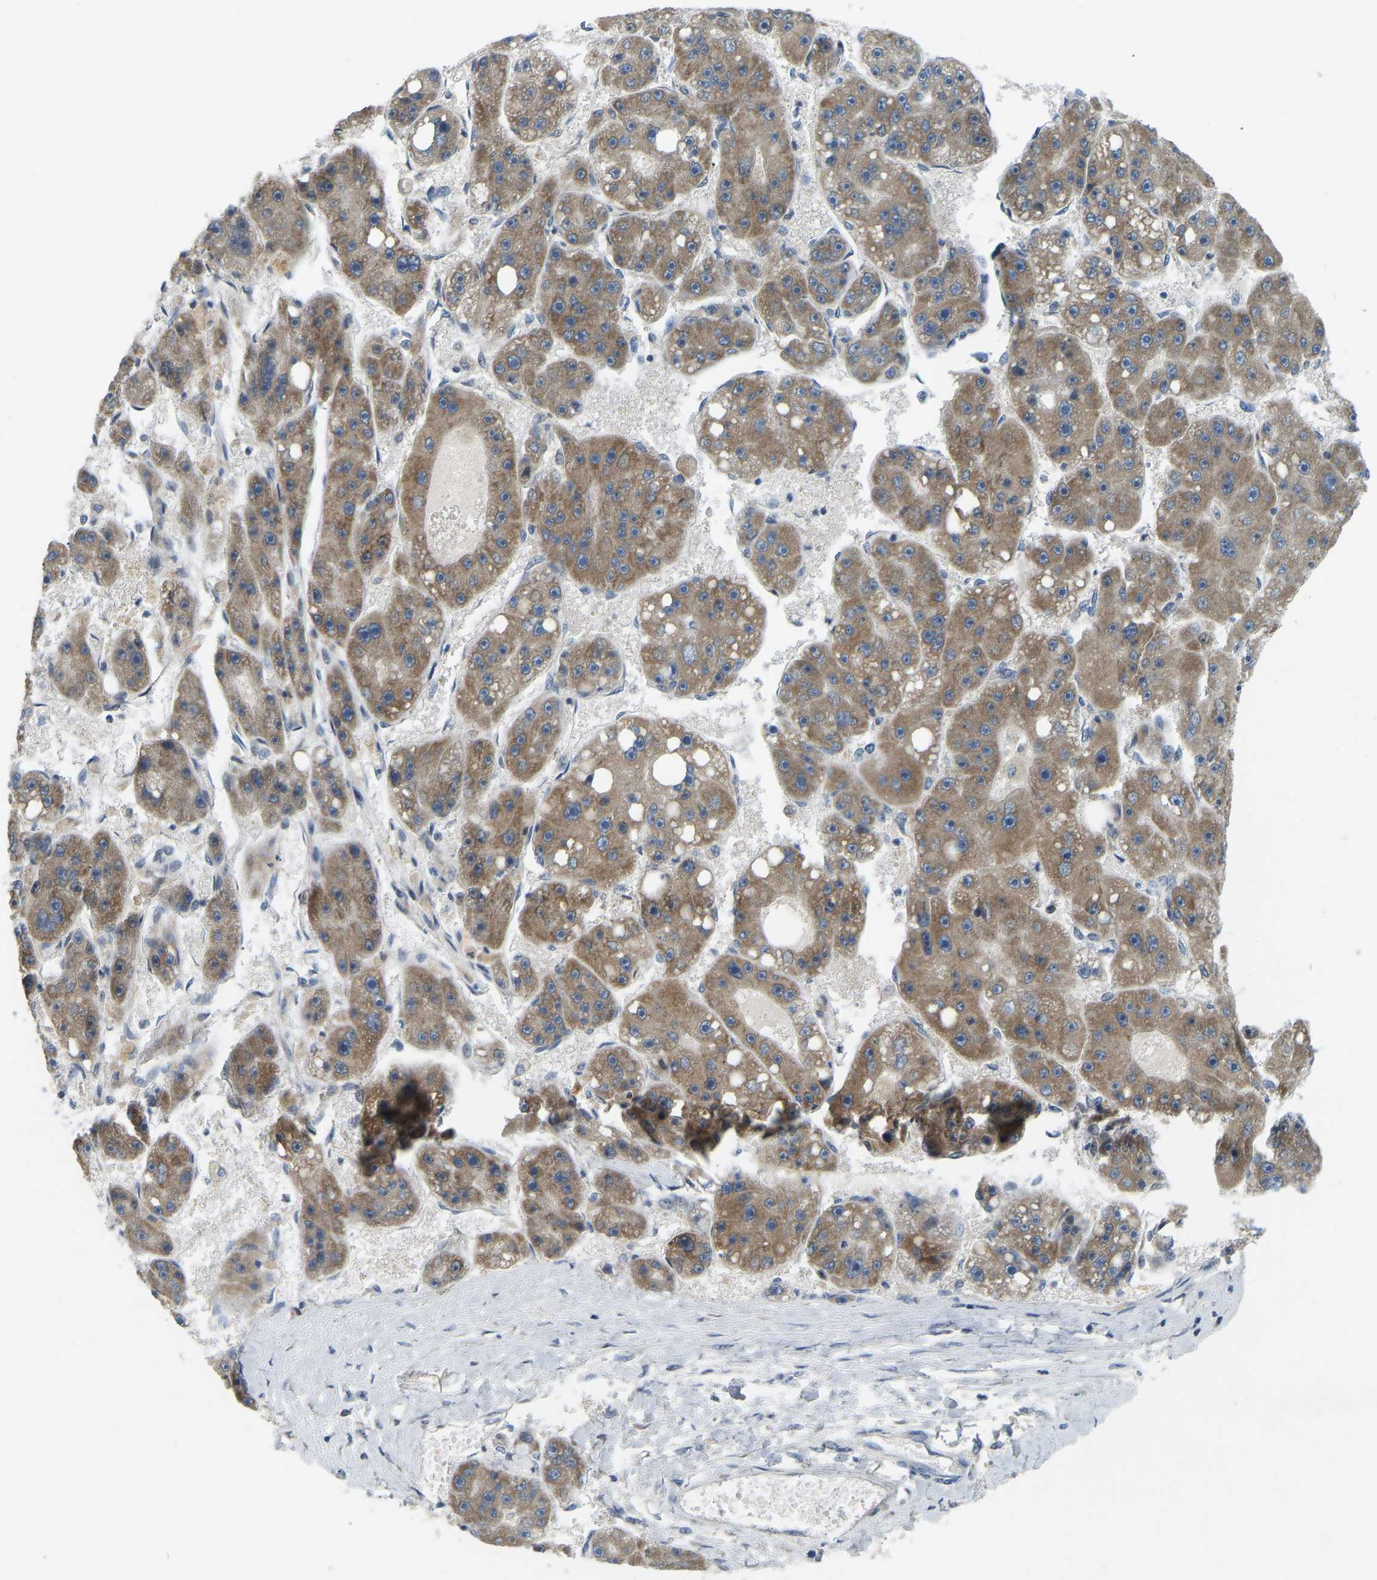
{"staining": {"intensity": "moderate", "quantity": ">75%", "location": "cytoplasmic/membranous"}, "tissue": "liver cancer", "cell_type": "Tumor cells", "image_type": "cancer", "snomed": [{"axis": "morphology", "description": "Carcinoma, Hepatocellular, NOS"}, {"axis": "topography", "description": "Liver"}], "caption": "The photomicrograph shows a brown stain indicating the presence of a protein in the cytoplasmic/membranous of tumor cells in liver cancer.", "gene": "PARL", "patient": {"sex": "female", "age": 61}}